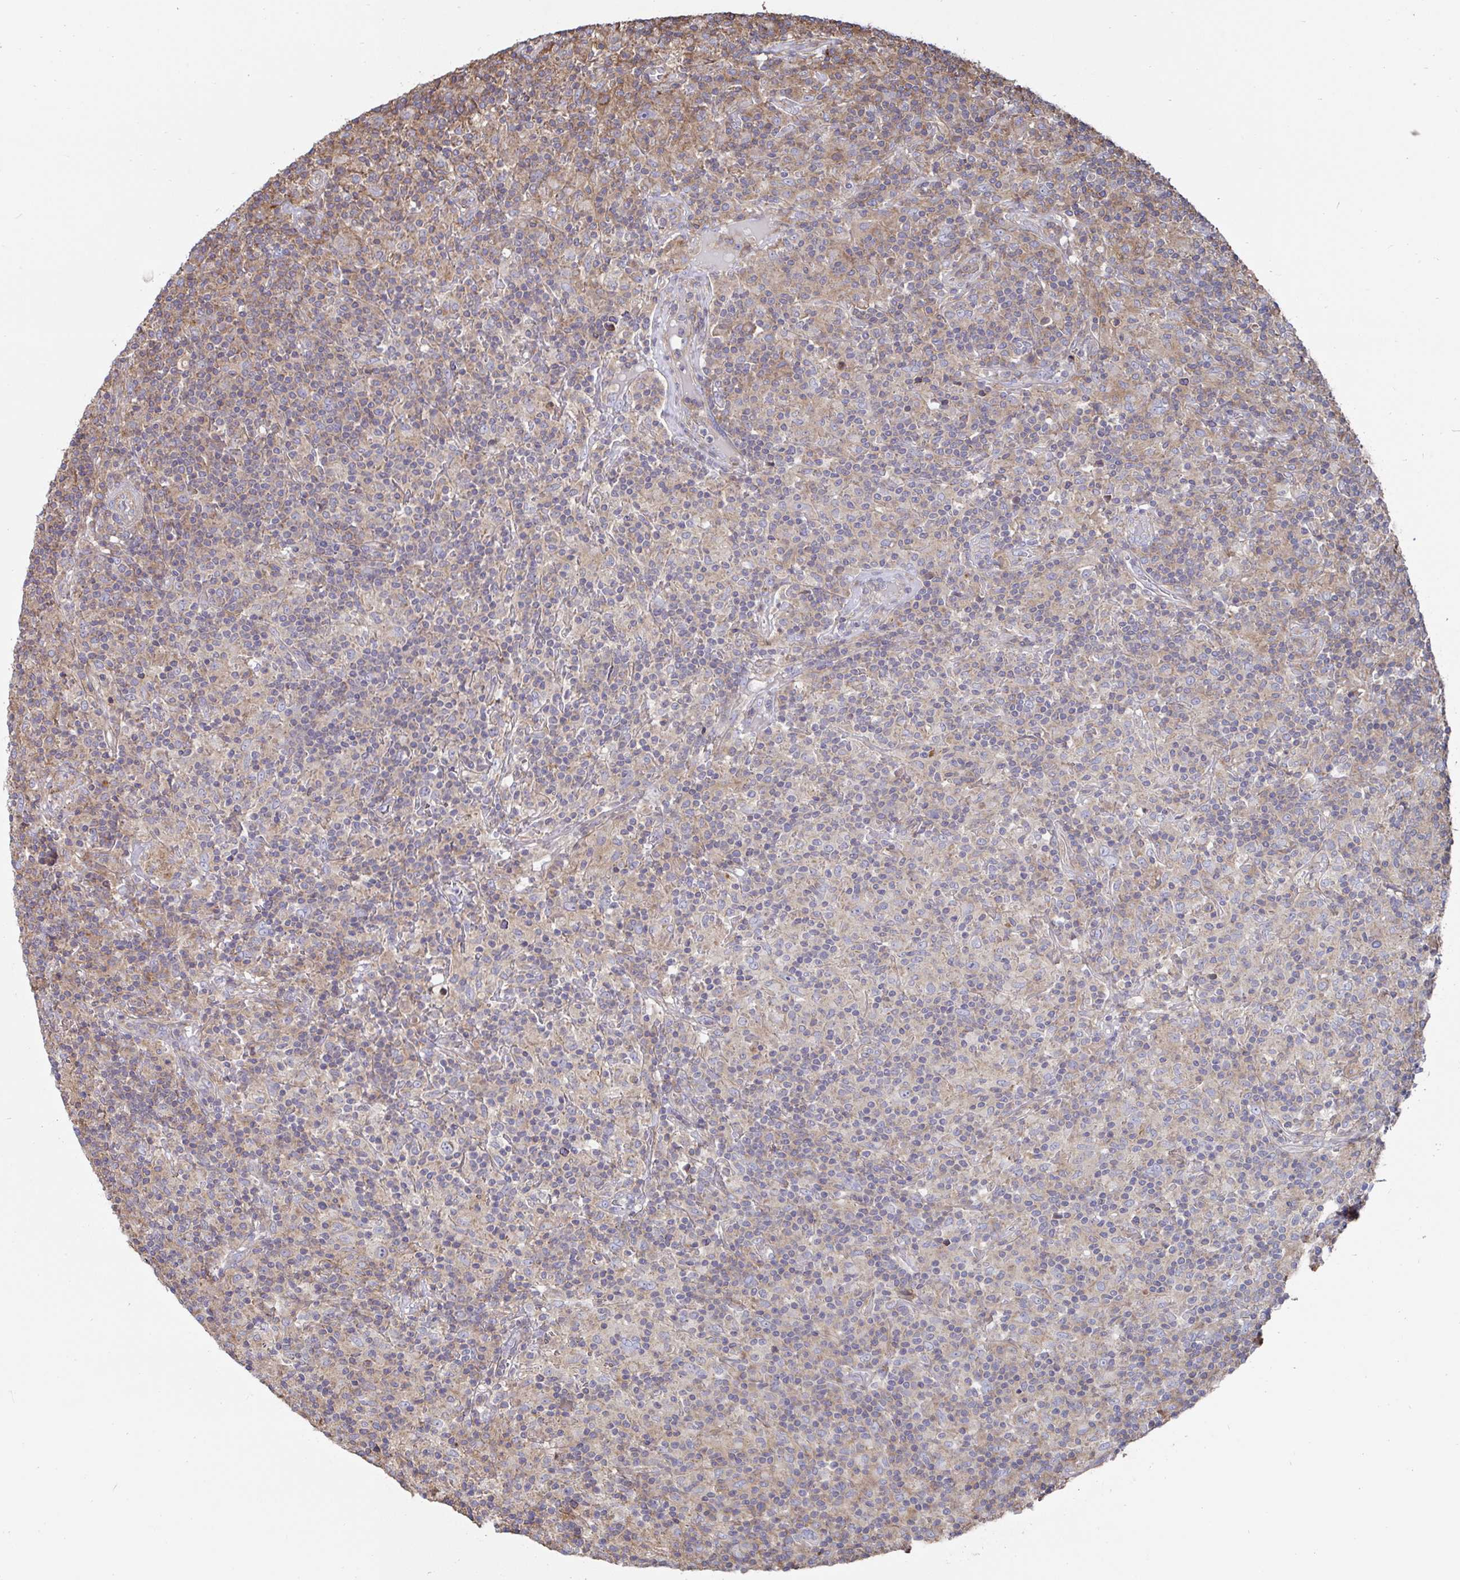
{"staining": {"intensity": "negative", "quantity": "none", "location": "none"}, "tissue": "lymphoma", "cell_type": "Tumor cells", "image_type": "cancer", "snomed": [{"axis": "morphology", "description": "Hodgkin's disease, NOS"}, {"axis": "topography", "description": "Lymph node"}], "caption": "The photomicrograph reveals no significant positivity in tumor cells of Hodgkin's disease.", "gene": "DZANK1", "patient": {"sex": "male", "age": 70}}